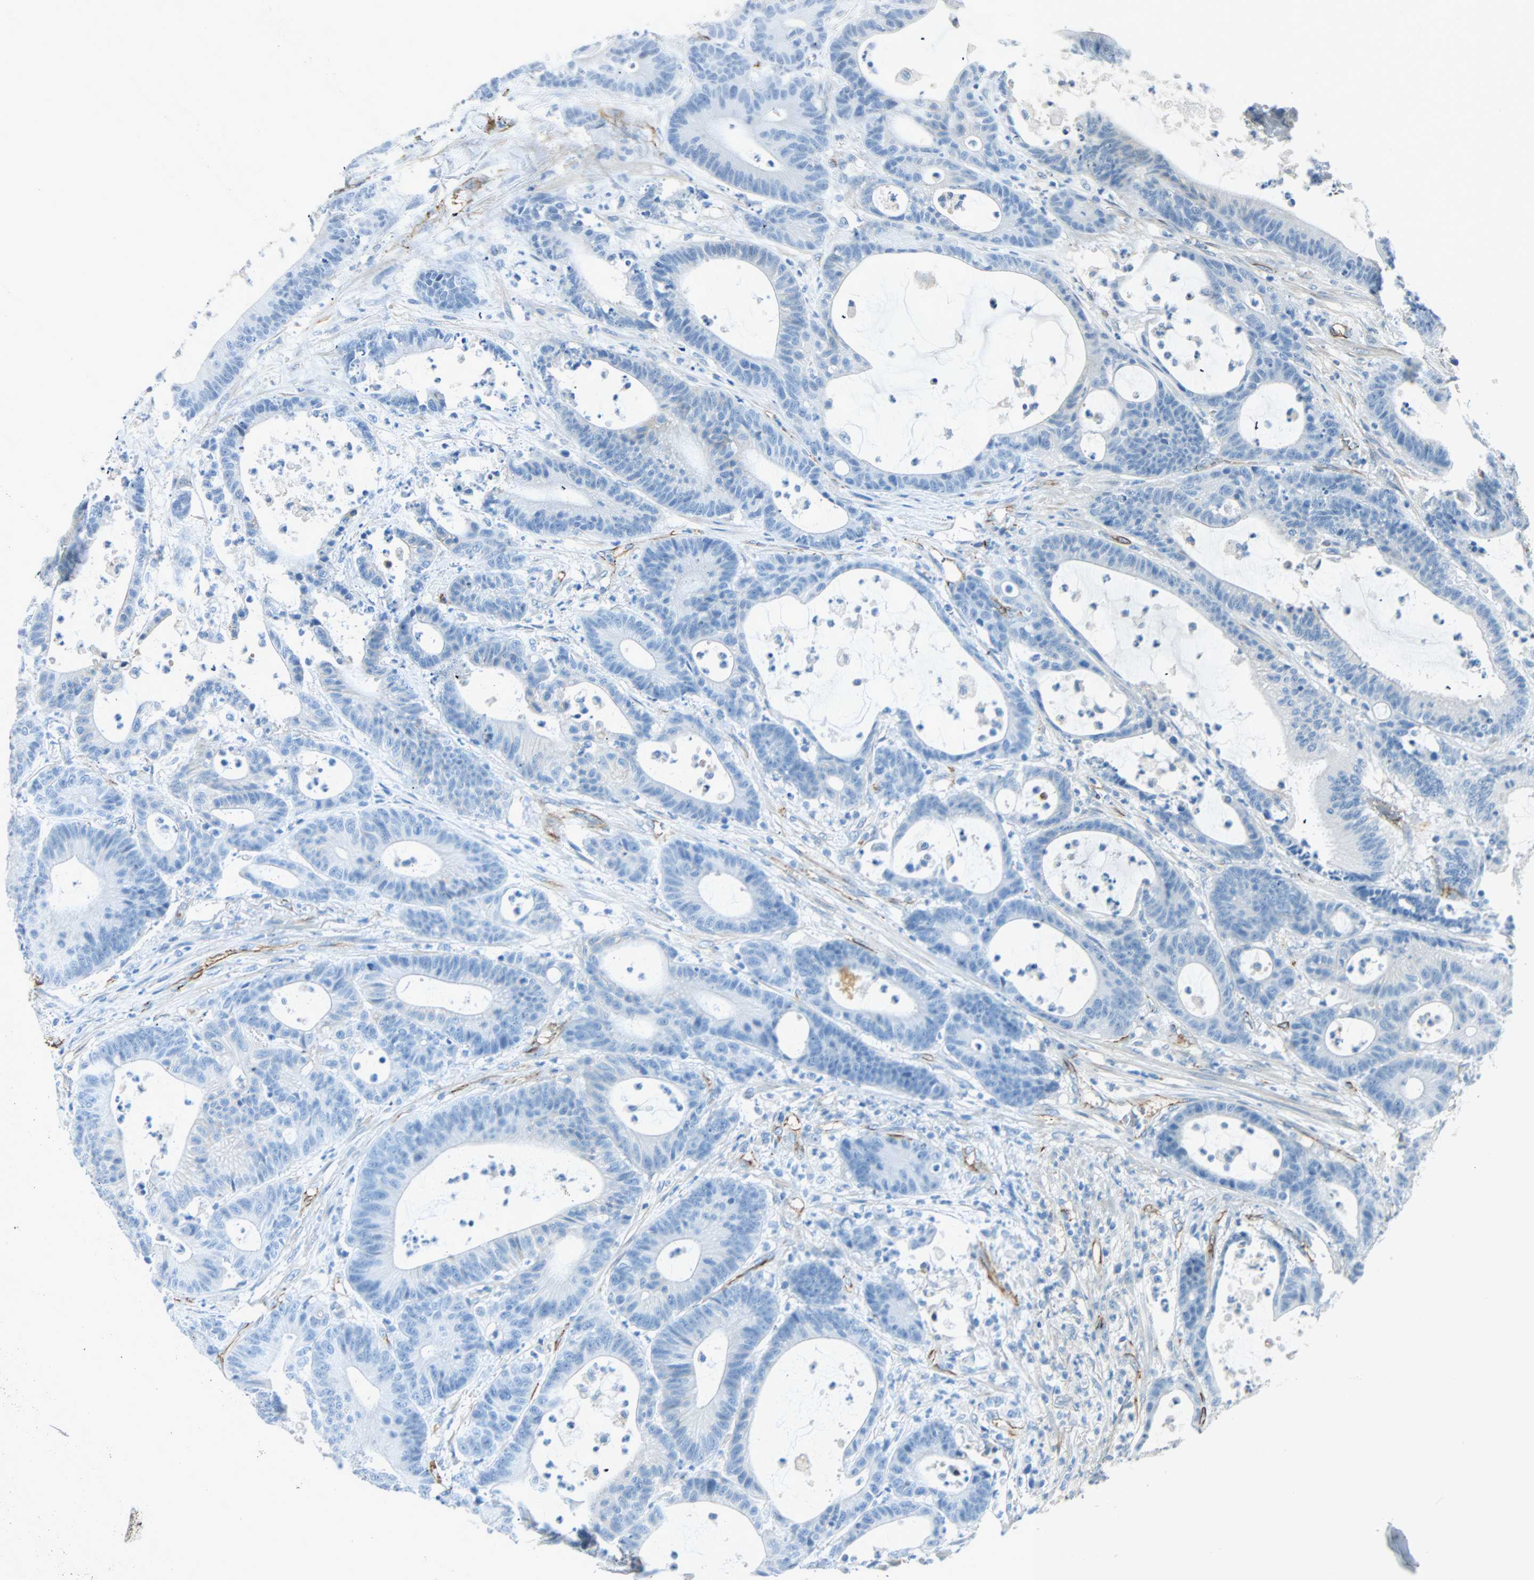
{"staining": {"intensity": "weak", "quantity": "<25%", "location": "cytoplasmic/membranous"}, "tissue": "colorectal cancer", "cell_type": "Tumor cells", "image_type": "cancer", "snomed": [{"axis": "morphology", "description": "Adenocarcinoma, NOS"}, {"axis": "topography", "description": "Colon"}], "caption": "Micrograph shows no protein staining in tumor cells of colorectal cancer tissue.", "gene": "VPS9D1", "patient": {"sex": "female", "age": 84}}